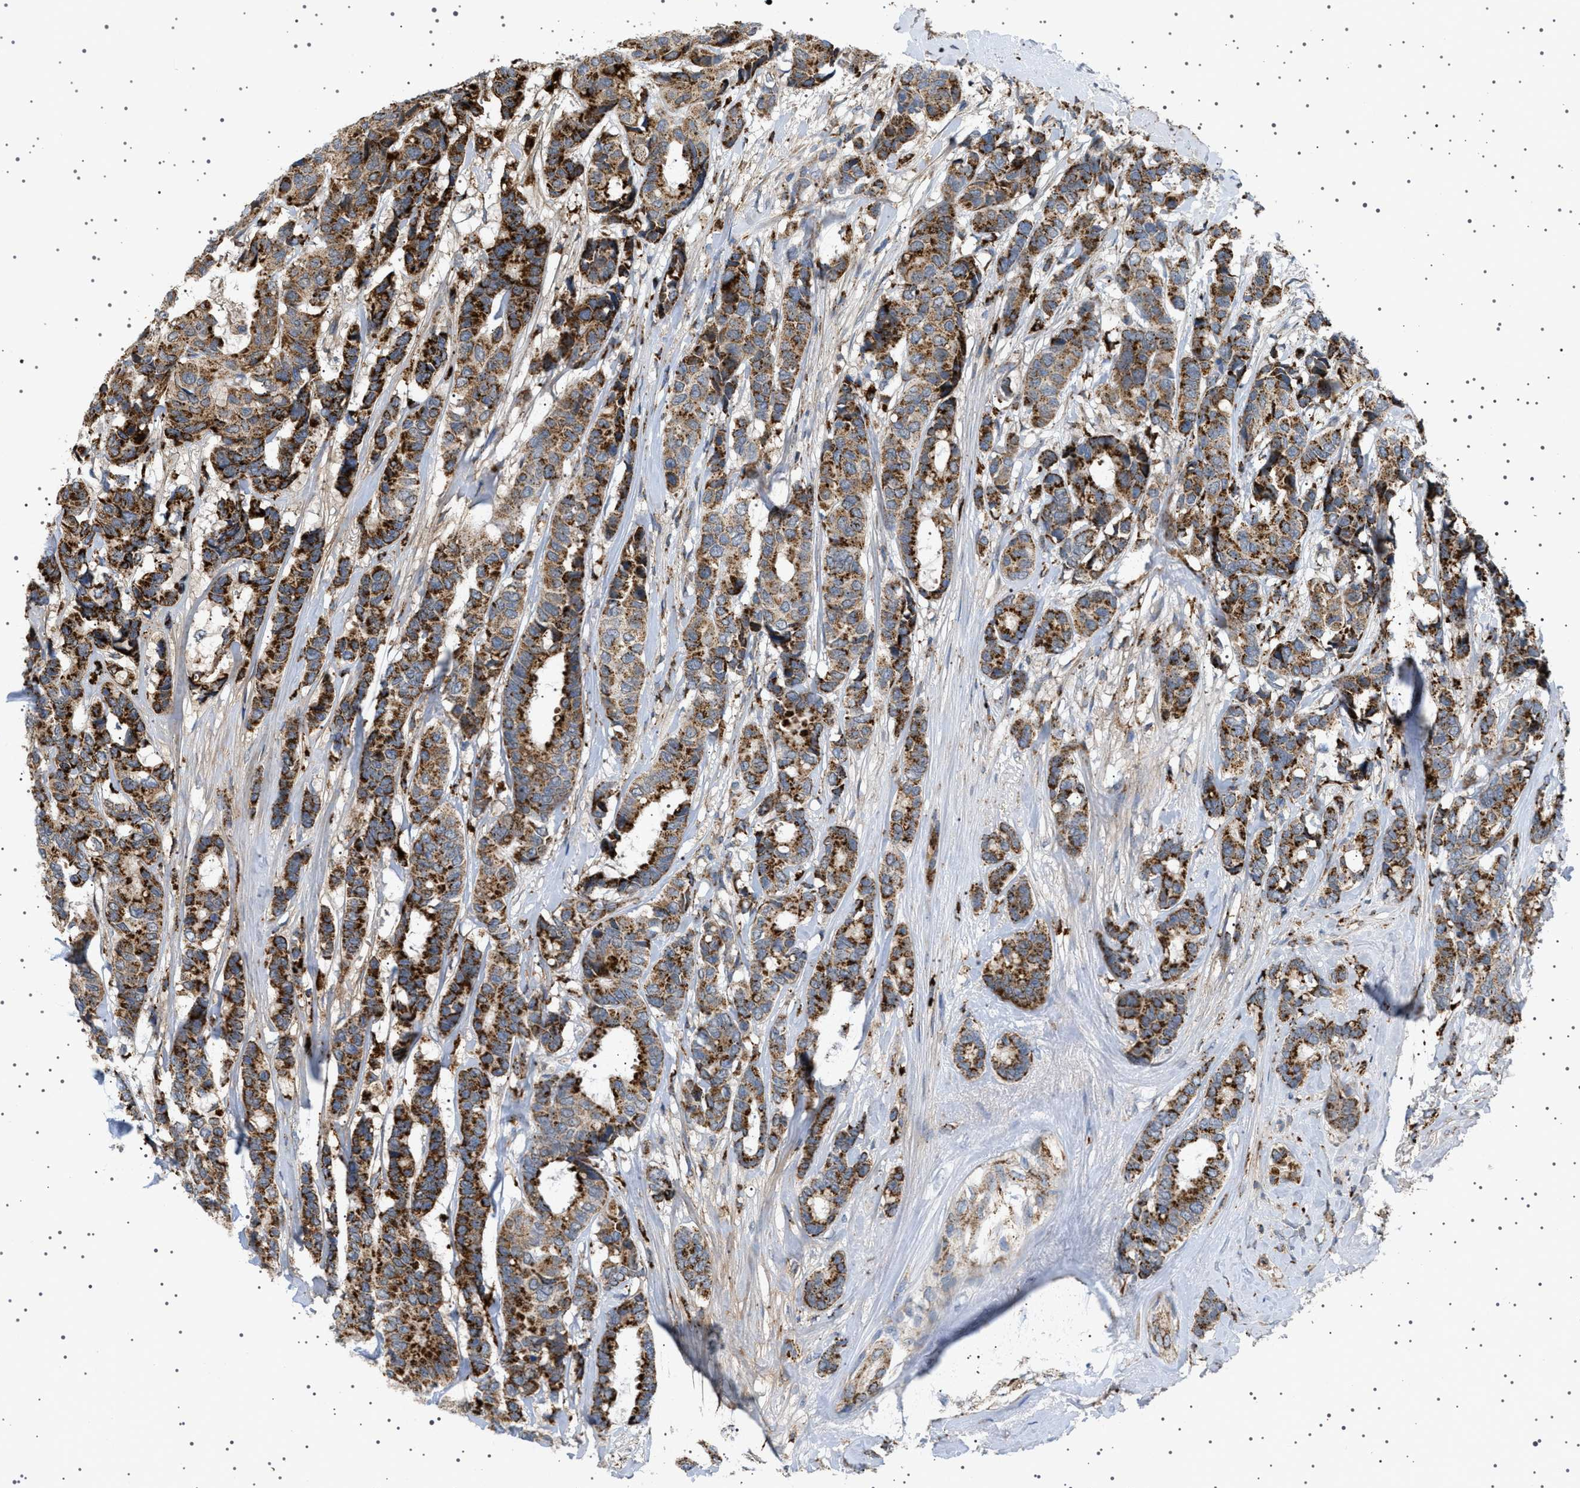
{"staining": {"intensity": "strong", "quantity": ">75%", "location": "cytoplasmic/membranous"}, "tissue": "breast cancer", "cell_type": "Tumor cells", "image_type": "cancer", "snomed": [{"axis": "morphology", "description": "Duct carcinoma"}, {"axis": "topography", "description": "Breast"}], "caption": "Brown immunohistochemical staining in human breast intraductal carcinoma shows strong cytoplasmic/membranous staining in about >75% of tumor cells.", "gene": "UBXN8", "patient": {"sex": "female", "age": 87}}